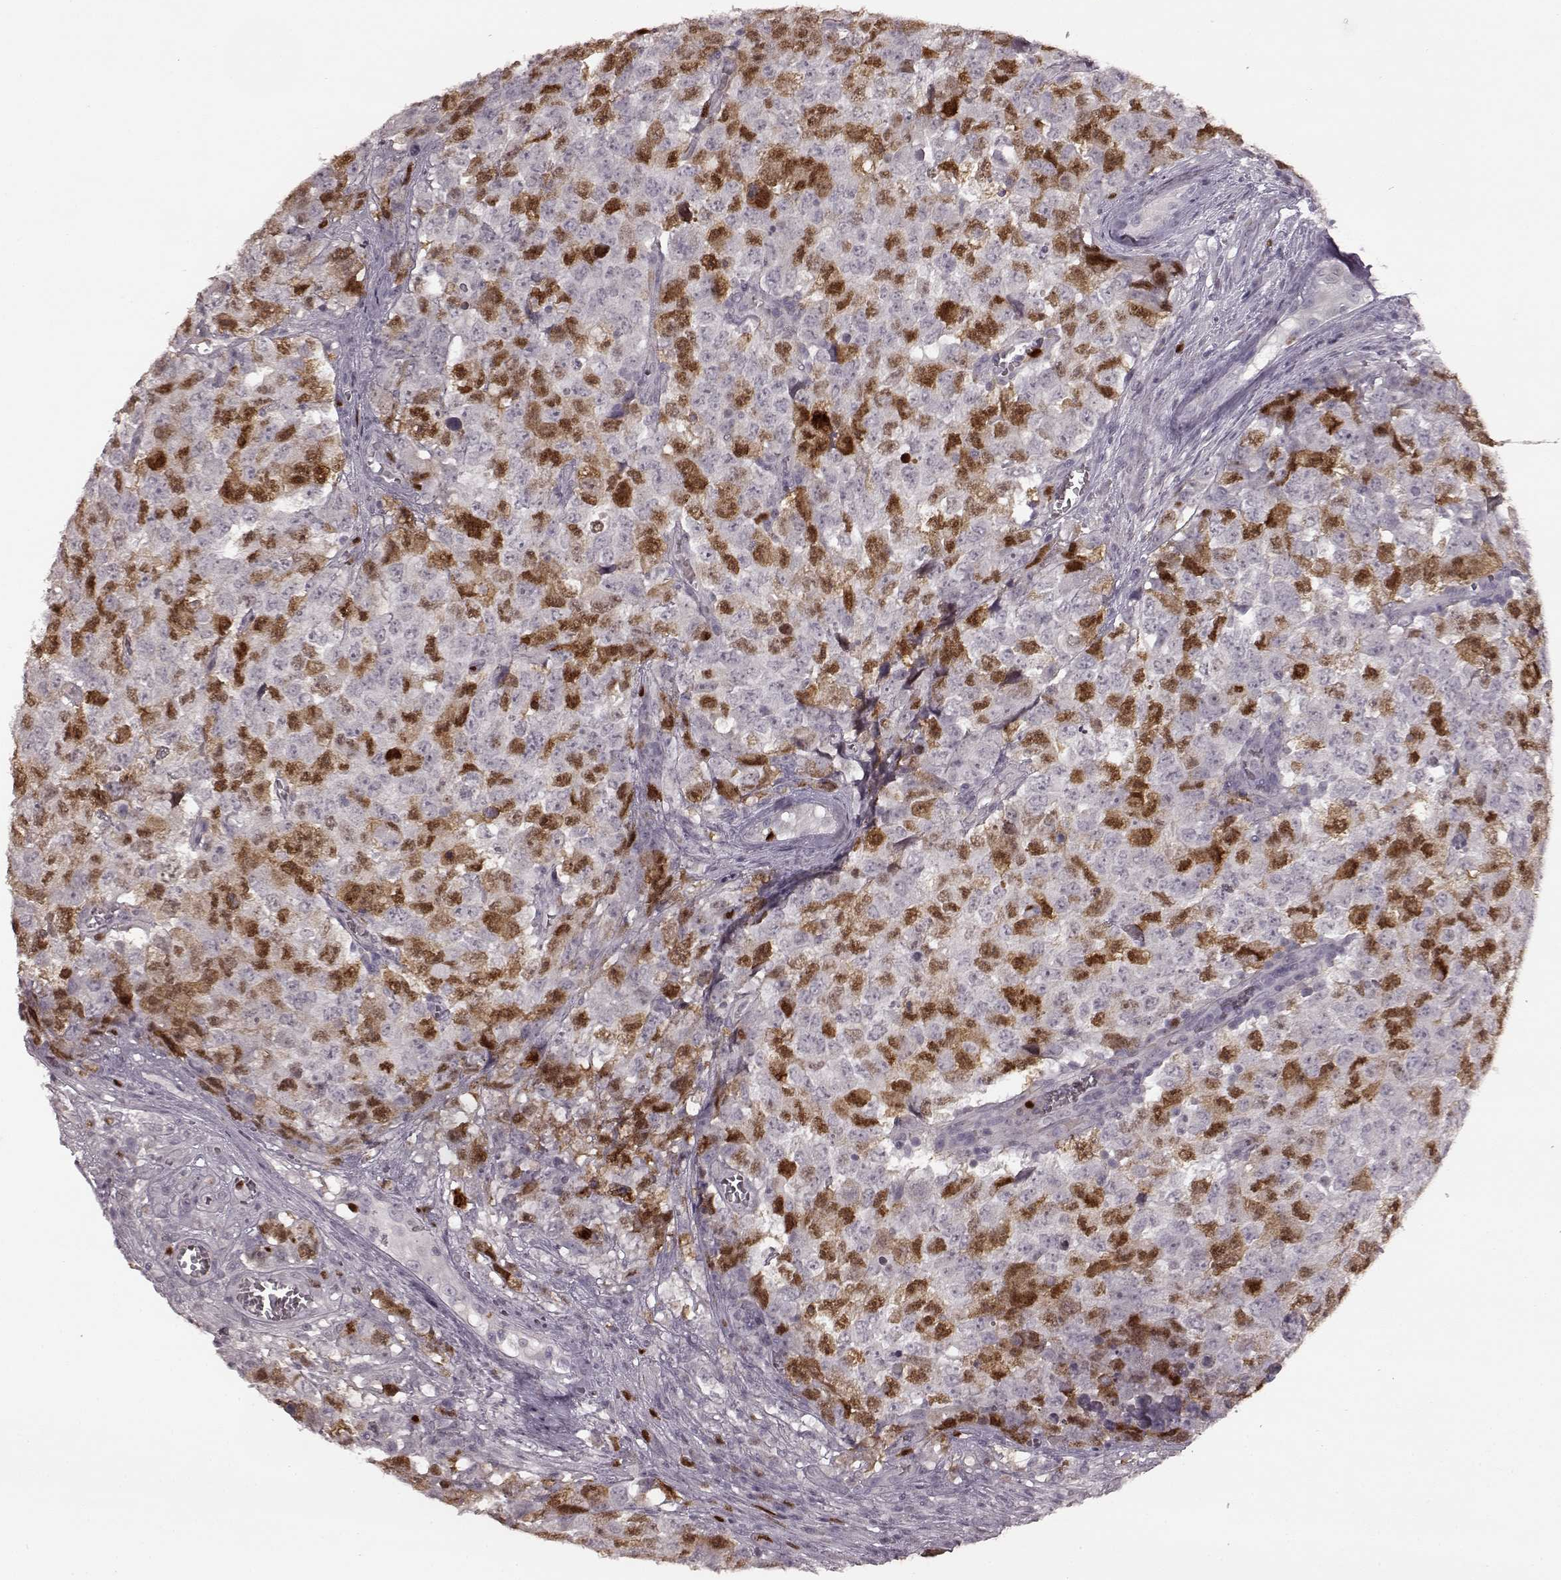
{"staining": {"intensity": "moderate", "quantity": "25%-75%", "location": "nuclear"}, "tissue": "testis cancer", "cell_type": "Tumor cells", "image_type": "cancer", "snomed": [{"axis": "morphology", "description": "Carcinoma, Embryonal, NOS"}, {"axis": "topography", "description": "Testis"}], "caption": "Testis embryonal carcinoma was stained to show a protein in brown. There is medium levels of moderate nuclear staining in approximately 25%-75% of tumor cells.", "gene": "CCNA2", "patient": {"sex": "male", "age": 23}}